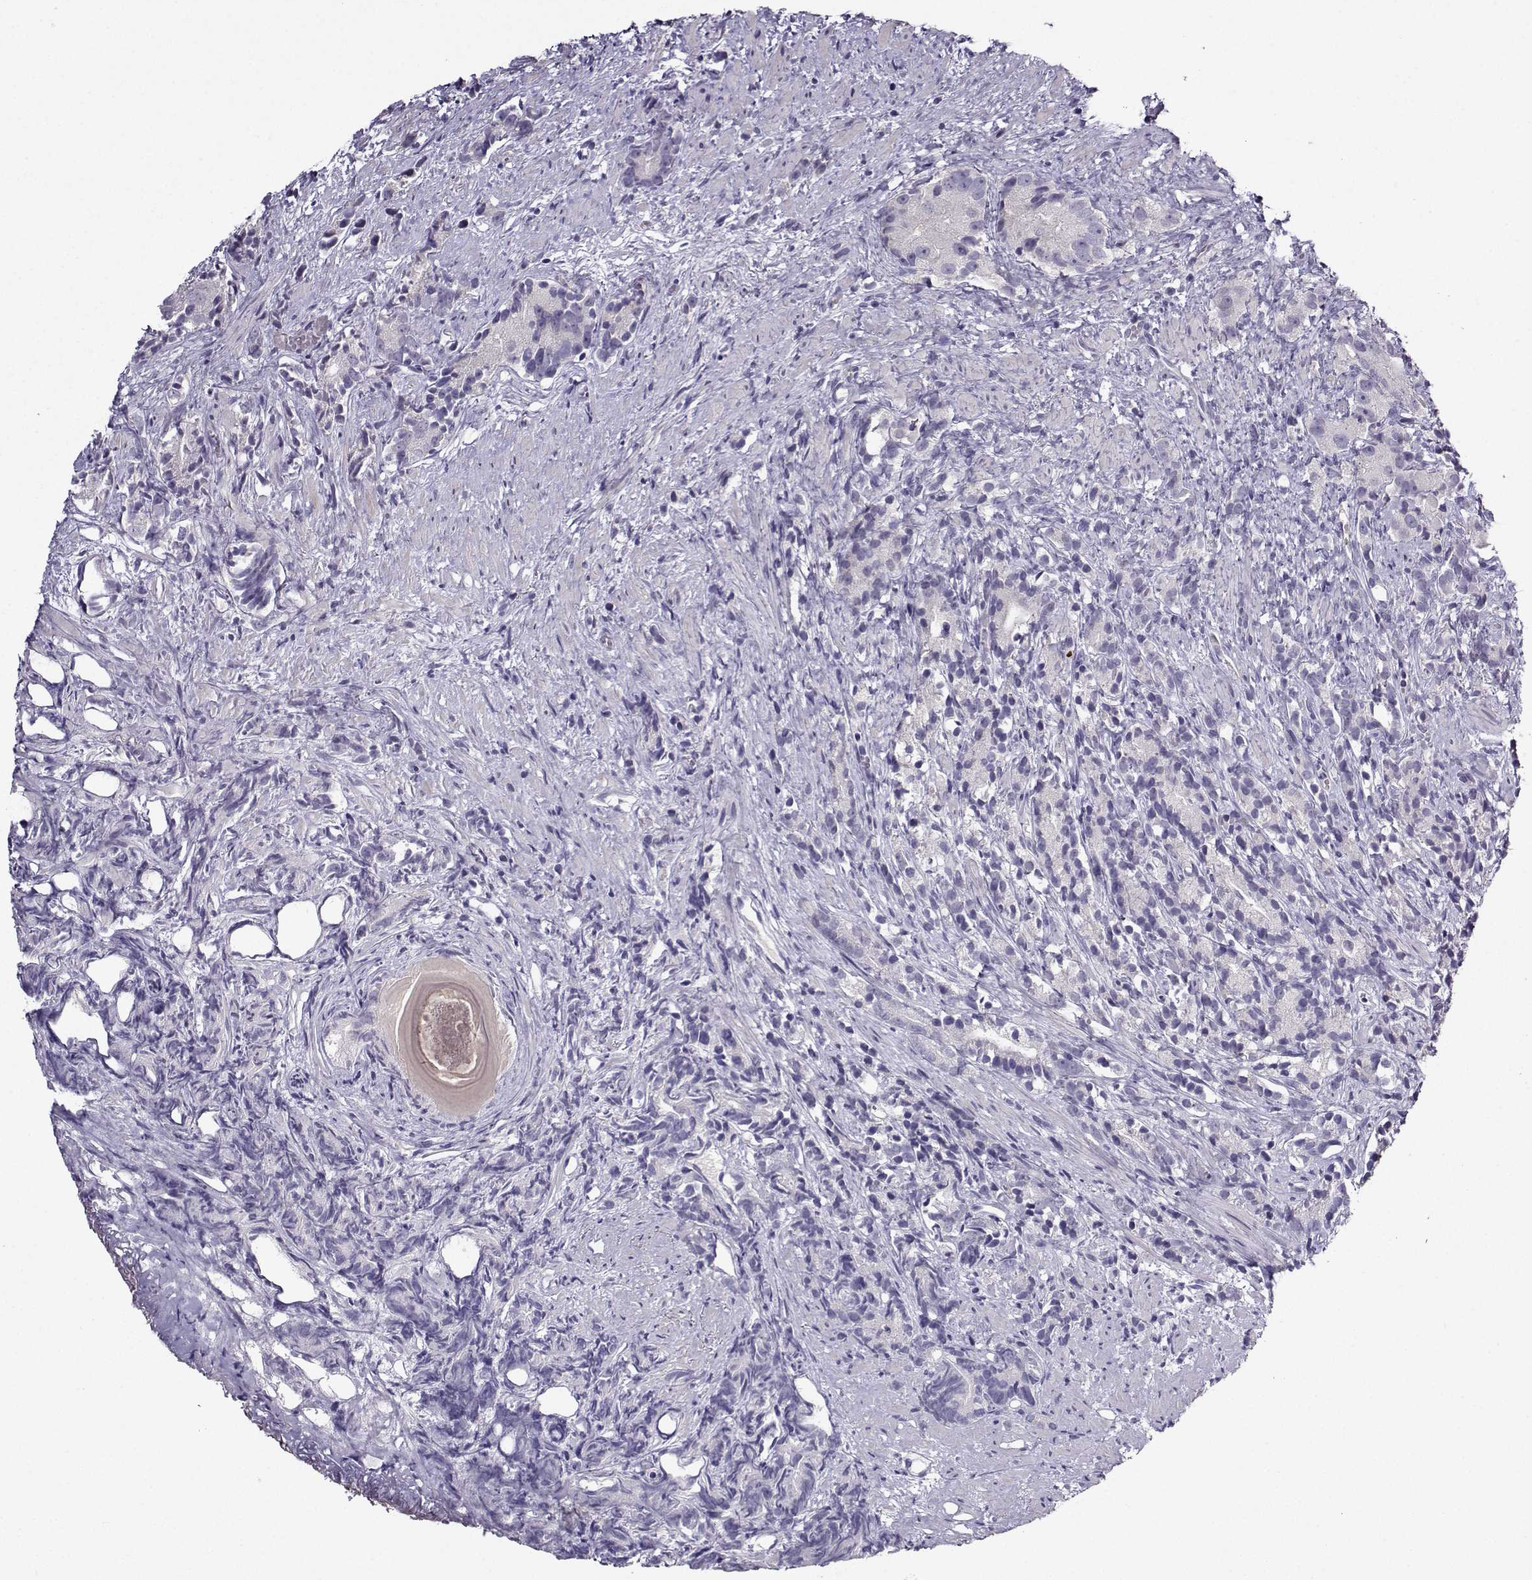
{"staining": {"intensity": "negative", "quantity": "none", "location": "none"}, "tissue": "prostate cancer", "cell_type": "Tumor cells", "image_type": "cancer", "snomed": [{"axis": "morphology", "description": "Adenocarcinoma, High grade"}, {"axis": "topography", "description": "Prostate"}], "caption": "Immunohistochemistry of human prostate cancer (high-grade adenocarcinoma) displays no positivity in tumor cells.", "gene": "CRYBB1", "patient": {"sex": "male", "age": 90}}